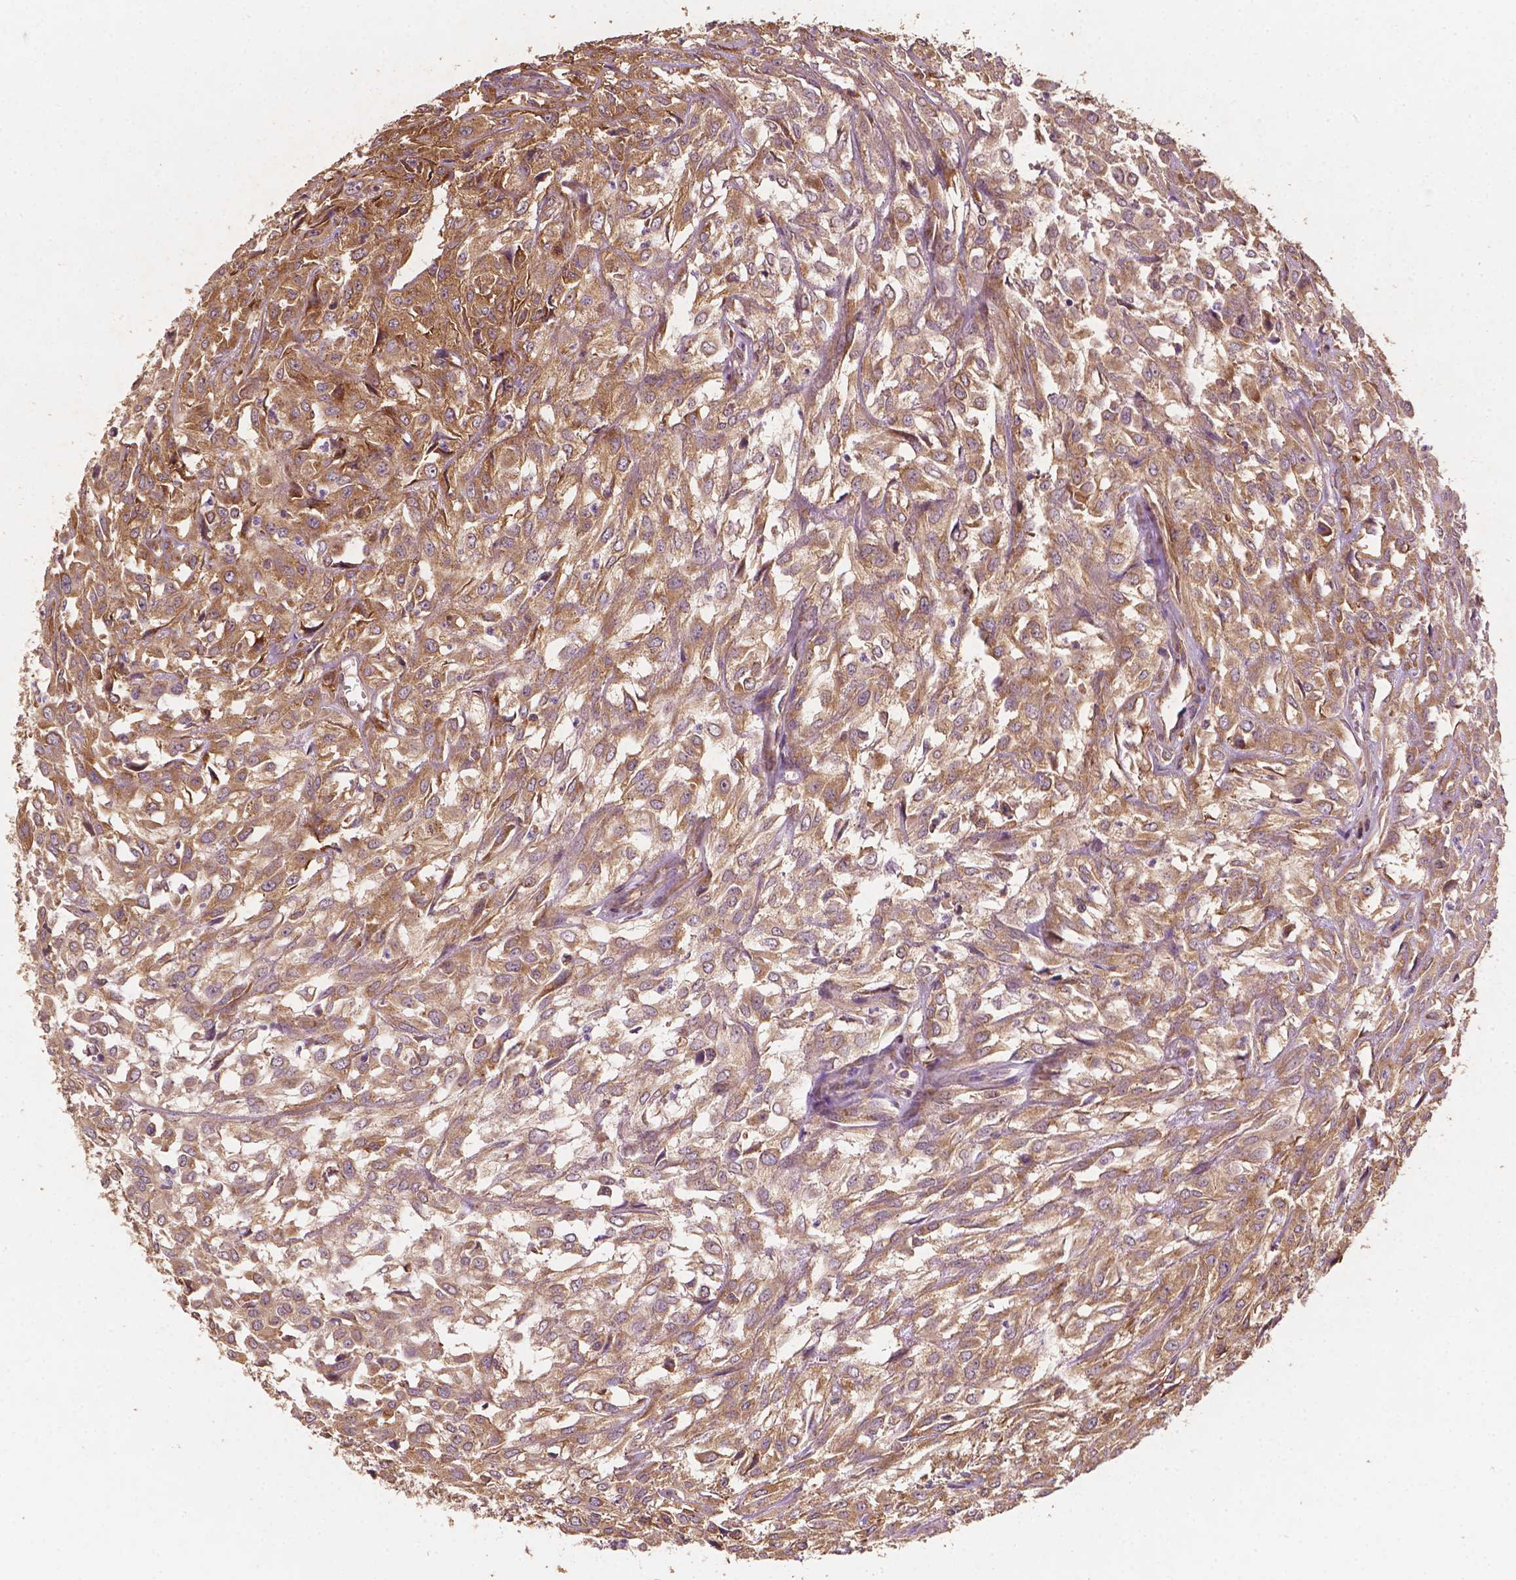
{"staining": {"intensity": "moderate", "quantity": ">75%", "location": "cytoplasmic/membranous"}, "tissue": "urothelial cancer", "cell_type": "Tumor cells", "image_type": "cancer", "snomed": [{"axis": "morphology", "description": "Urothelial carcinoma, High grade"}, {"axis": "topography", "description": "Urinary bladder"}], "caption": "Urothelial cancer stained for a protein (brown) demonstrates moderate cytoplasmic/membranous positive staining in about >75% of tumor cells.", "gene": "G3BP1", "patient": {"sex": "male", "age": 67}}